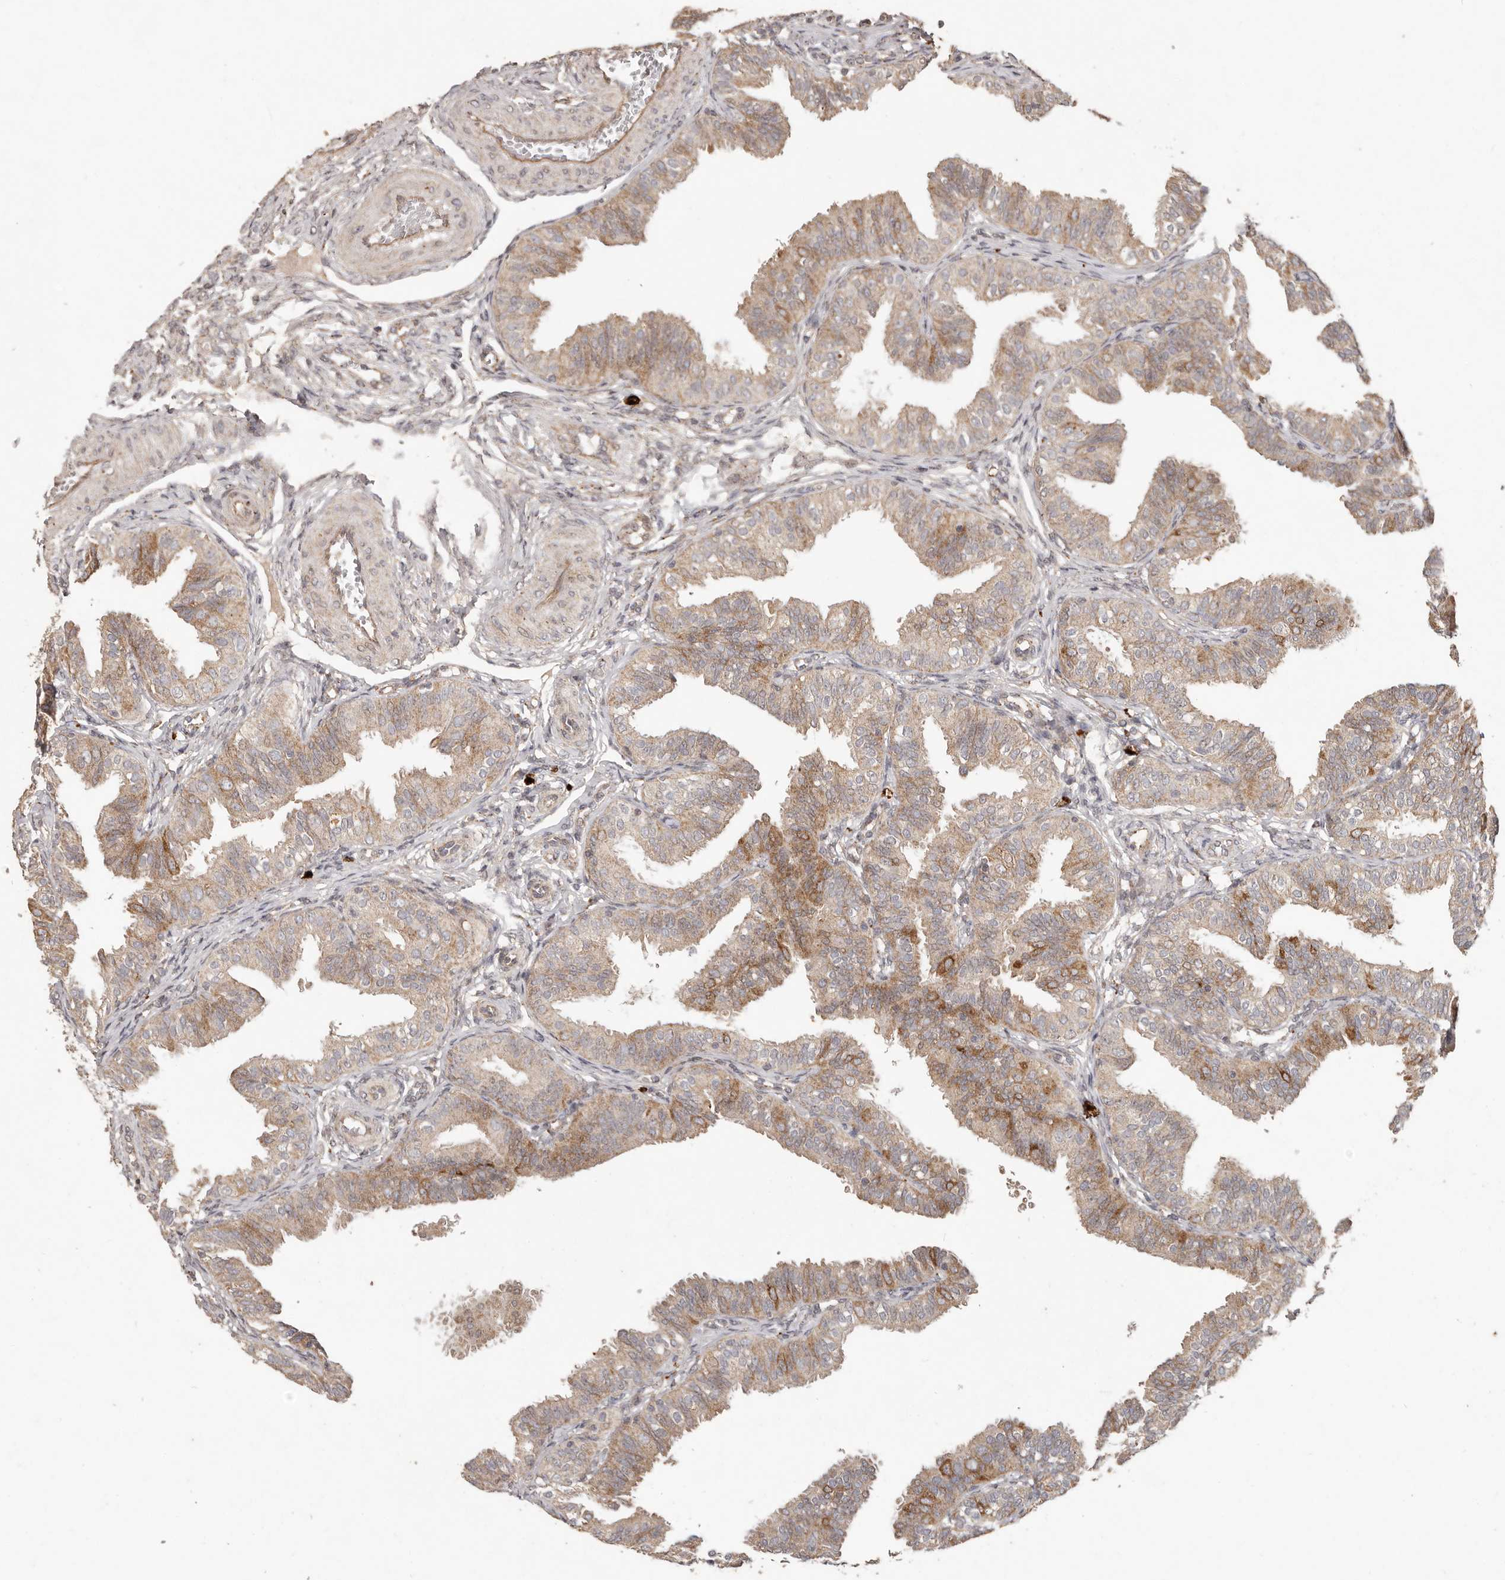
{"staining": {"intensity": "moderate", "quantity": ">75%", "location": "cytoplasmic/membranous"}, "tissue": "fallopian tube", "cell_type": "Glandular cells", "image_type": "normal", "snomed": [{"axis": "morphology", "description": "Normal tissue, NOS"}, {"axis": "topography", "description": "Fallopian tube"}], "caption": "High-power microscopy captured an immunohistochemistry histopathology image of normal fallopian tube, revealing moderate cytoplasmic/membranous staining in about >75% of glandular cells. The staining was performed using DAB (3,3'-diaminobenzidine), with brown indicating positive protein expression. Nuclei are stained blue with hematoxylin.", "gene": "PLOD2", "patient": {"sex": "female", "age": 35}}